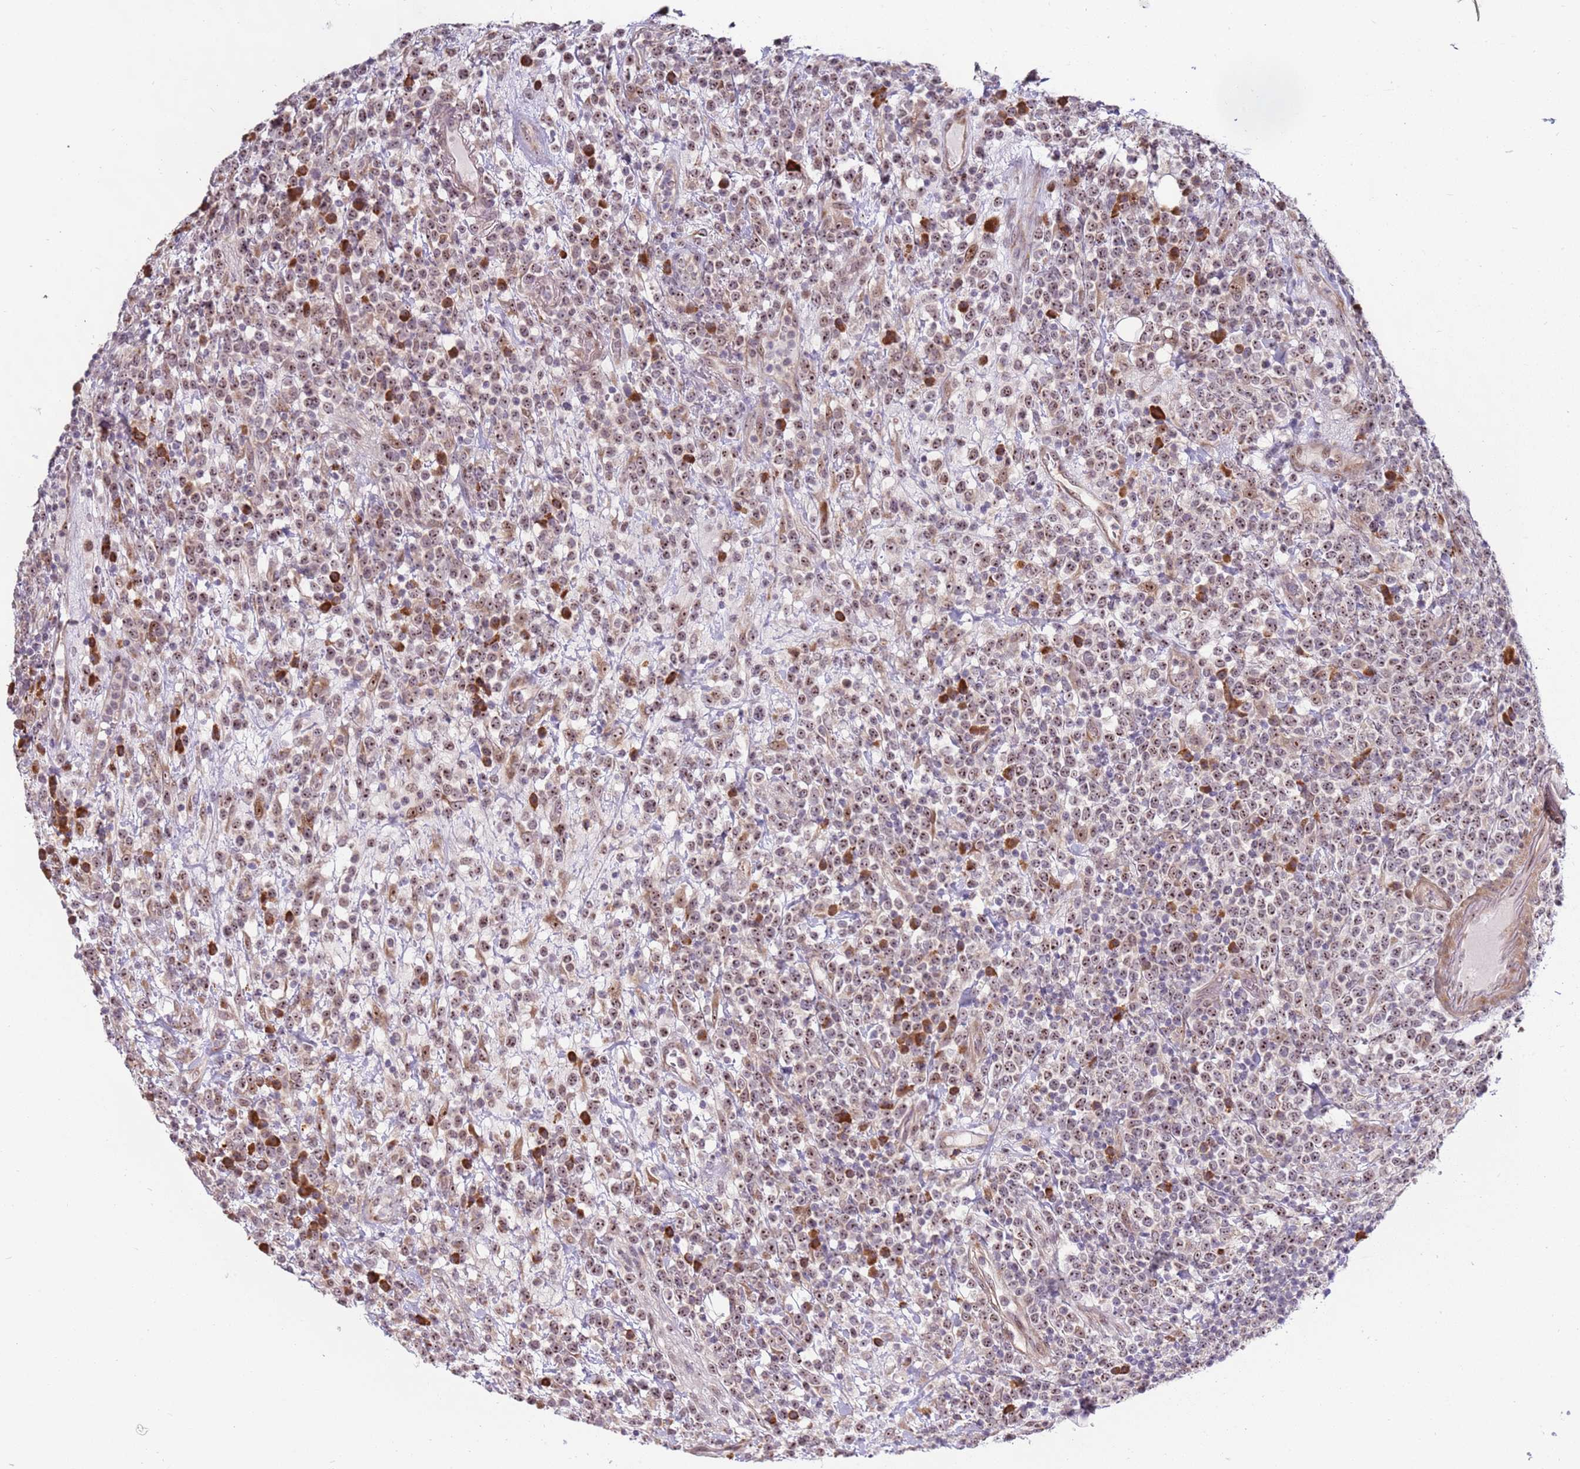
{"staining": {"intensity": "moderate", "quantity": ">75%", "location": "nuclear"}, "tissue": "lymphoma", "cell_type": "Tumor cells", "image_type": "cancer", "snomed": [{"axis": "morphology", "description": "Malignant lymphoma, non-Hodgkin's type, High grade"}, {"axis": "topography", "description": "Colon"}], "caption": "Human lymphoma stained for a protein (brown) displays moderate nuclear positive staining in approximately >75% of tumor cells.", "gene": "UCMA", "patient": {"sex": "female", "age": 53}}